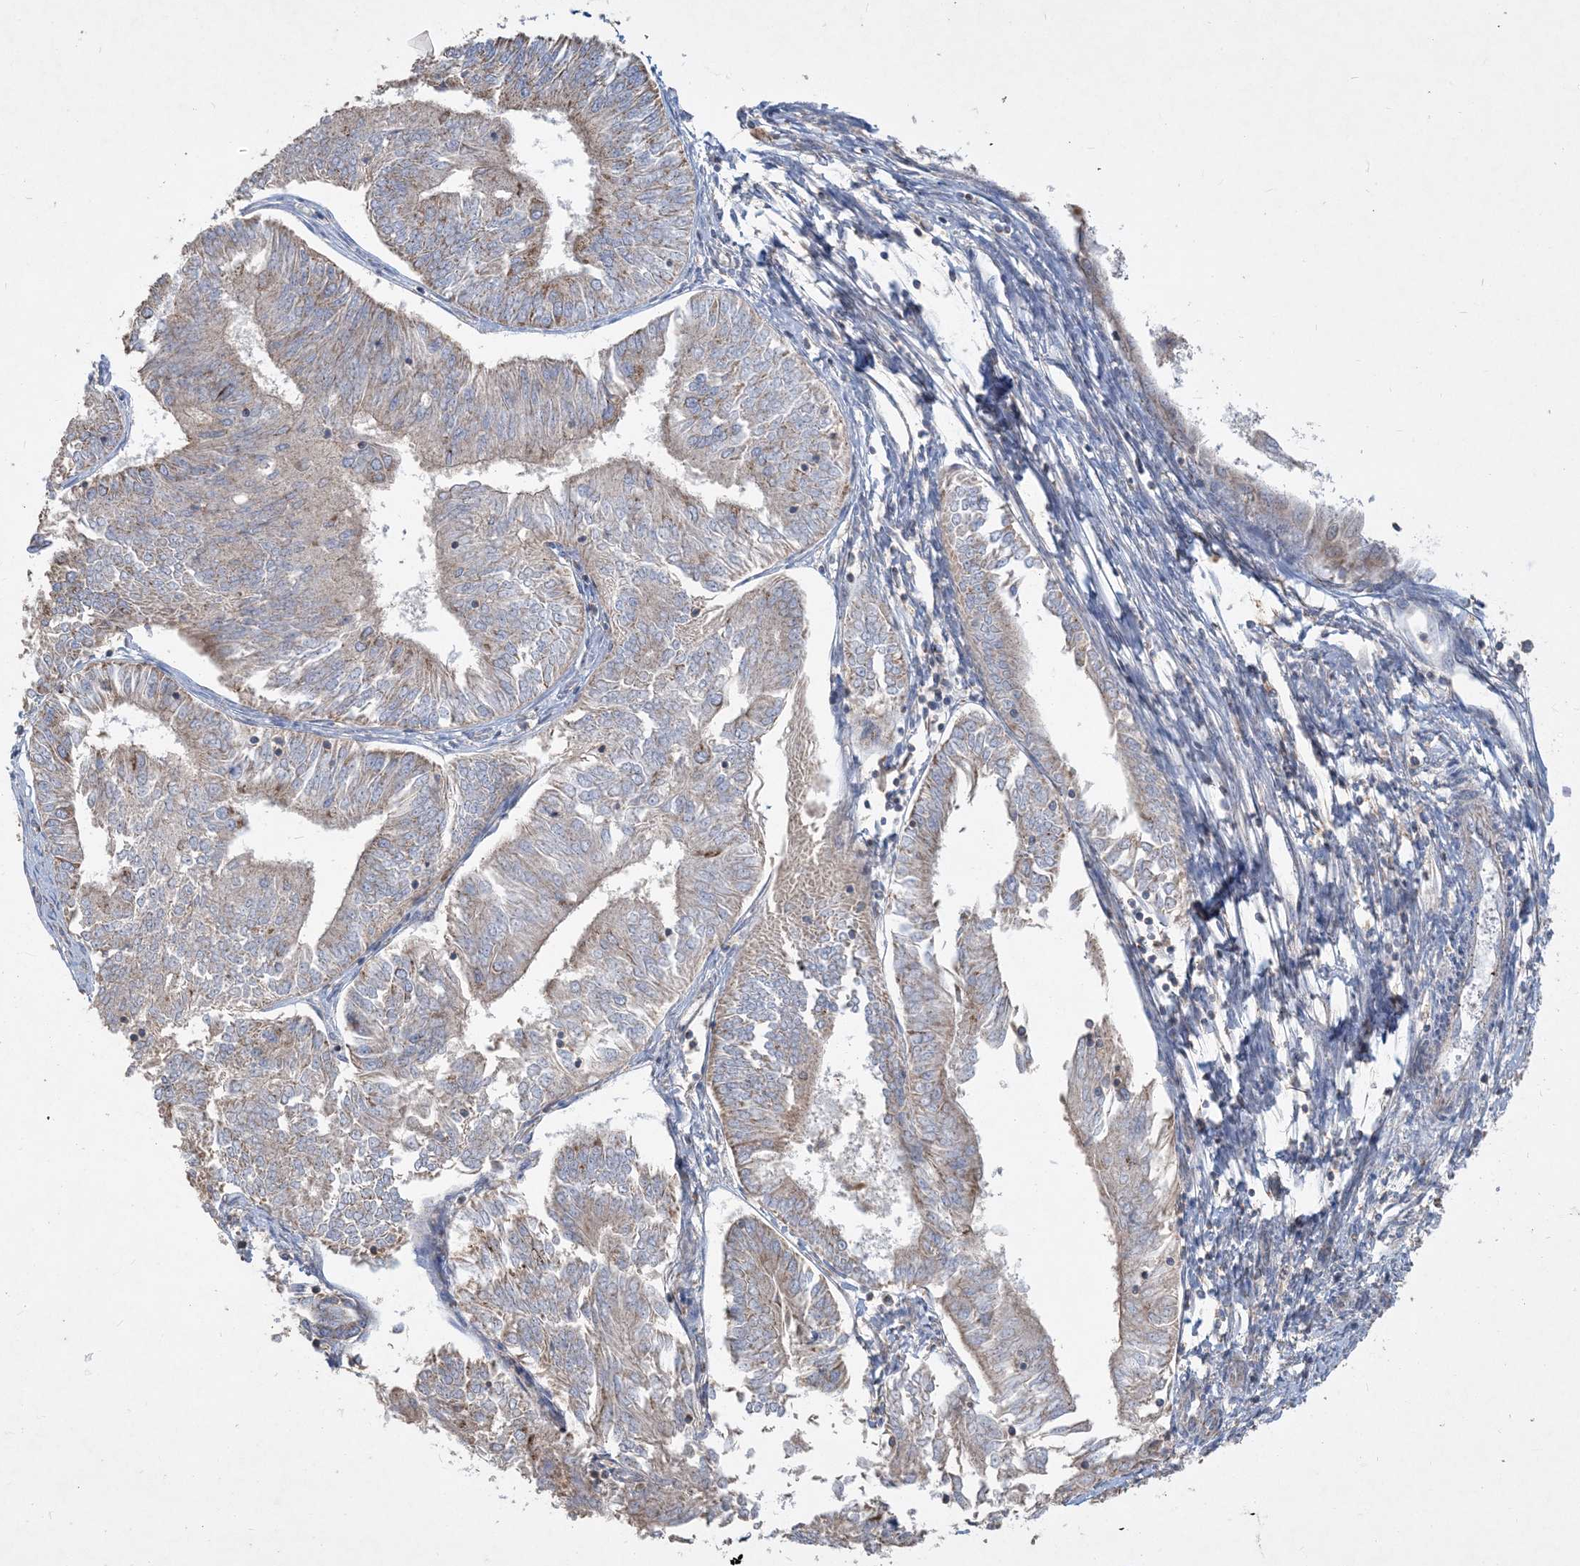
{"staining": {"intensity": "weak", "quantity": "25%-75%", "location": "cytoplasmic/membranous"}, "tissue": "endometrial cancer", "cell_type": "Tumor cells", "image_type": "cancer", "snomed": [{"axis": "morphology", "description": "Adenocarcinoma, NOS"}, {"axis": "topography", "description": "Endometrium"}], "caption": "Immunohistochemical staining of human endometrial cancer displays weak cytoplasmic/membranous protein expression in about 25%-75% of tumor cells.", "gene": "ECHDC1", "patient": {"sex": "female", "age": 58}}